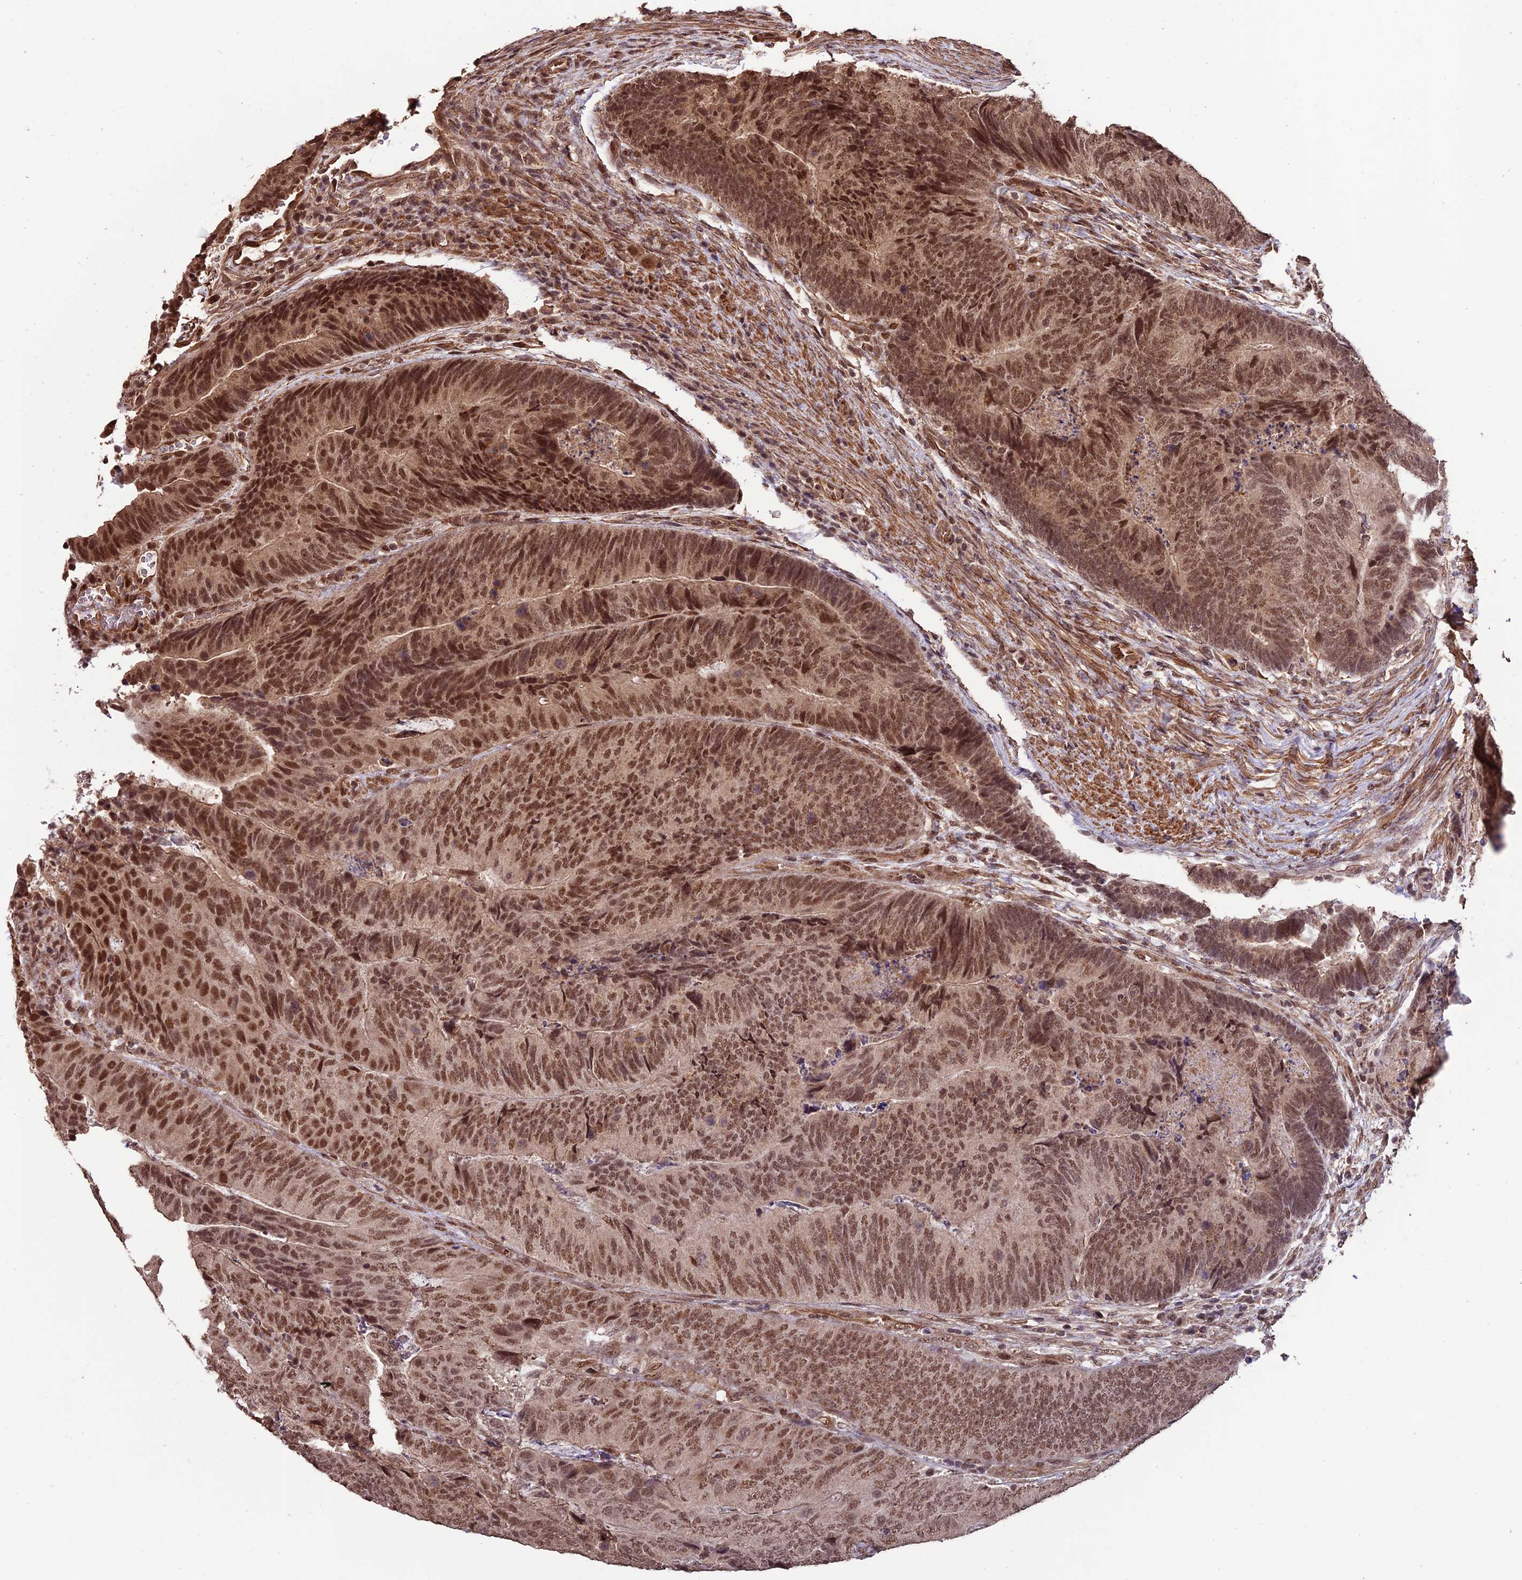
{"staining": {"intensity": "strong", "quantity": ">75%", "location": "nuclear"}, "tissue": "colorectal cancer", "cell_type": "Tumor cells", "image_type": "cancer", "snomed": [{"axis": "morphology", "description": "Adenocarcinoma, NOS"}, {"axis": "topography", "description": "Colon"}], "caption": "Protein staining of colorectal cancer (adenocarcinoma) tissue reveals strong nuclear positivity in about >75% of tumor cells. The protein is stained brown, and the nuclei are stained in blue (DAB (3,3'-diaminobenzidine) IHC with brightfield microscopy, high magnification).", "gene": "CABIN1", "patient": {"sex": "female", "age": 67}}